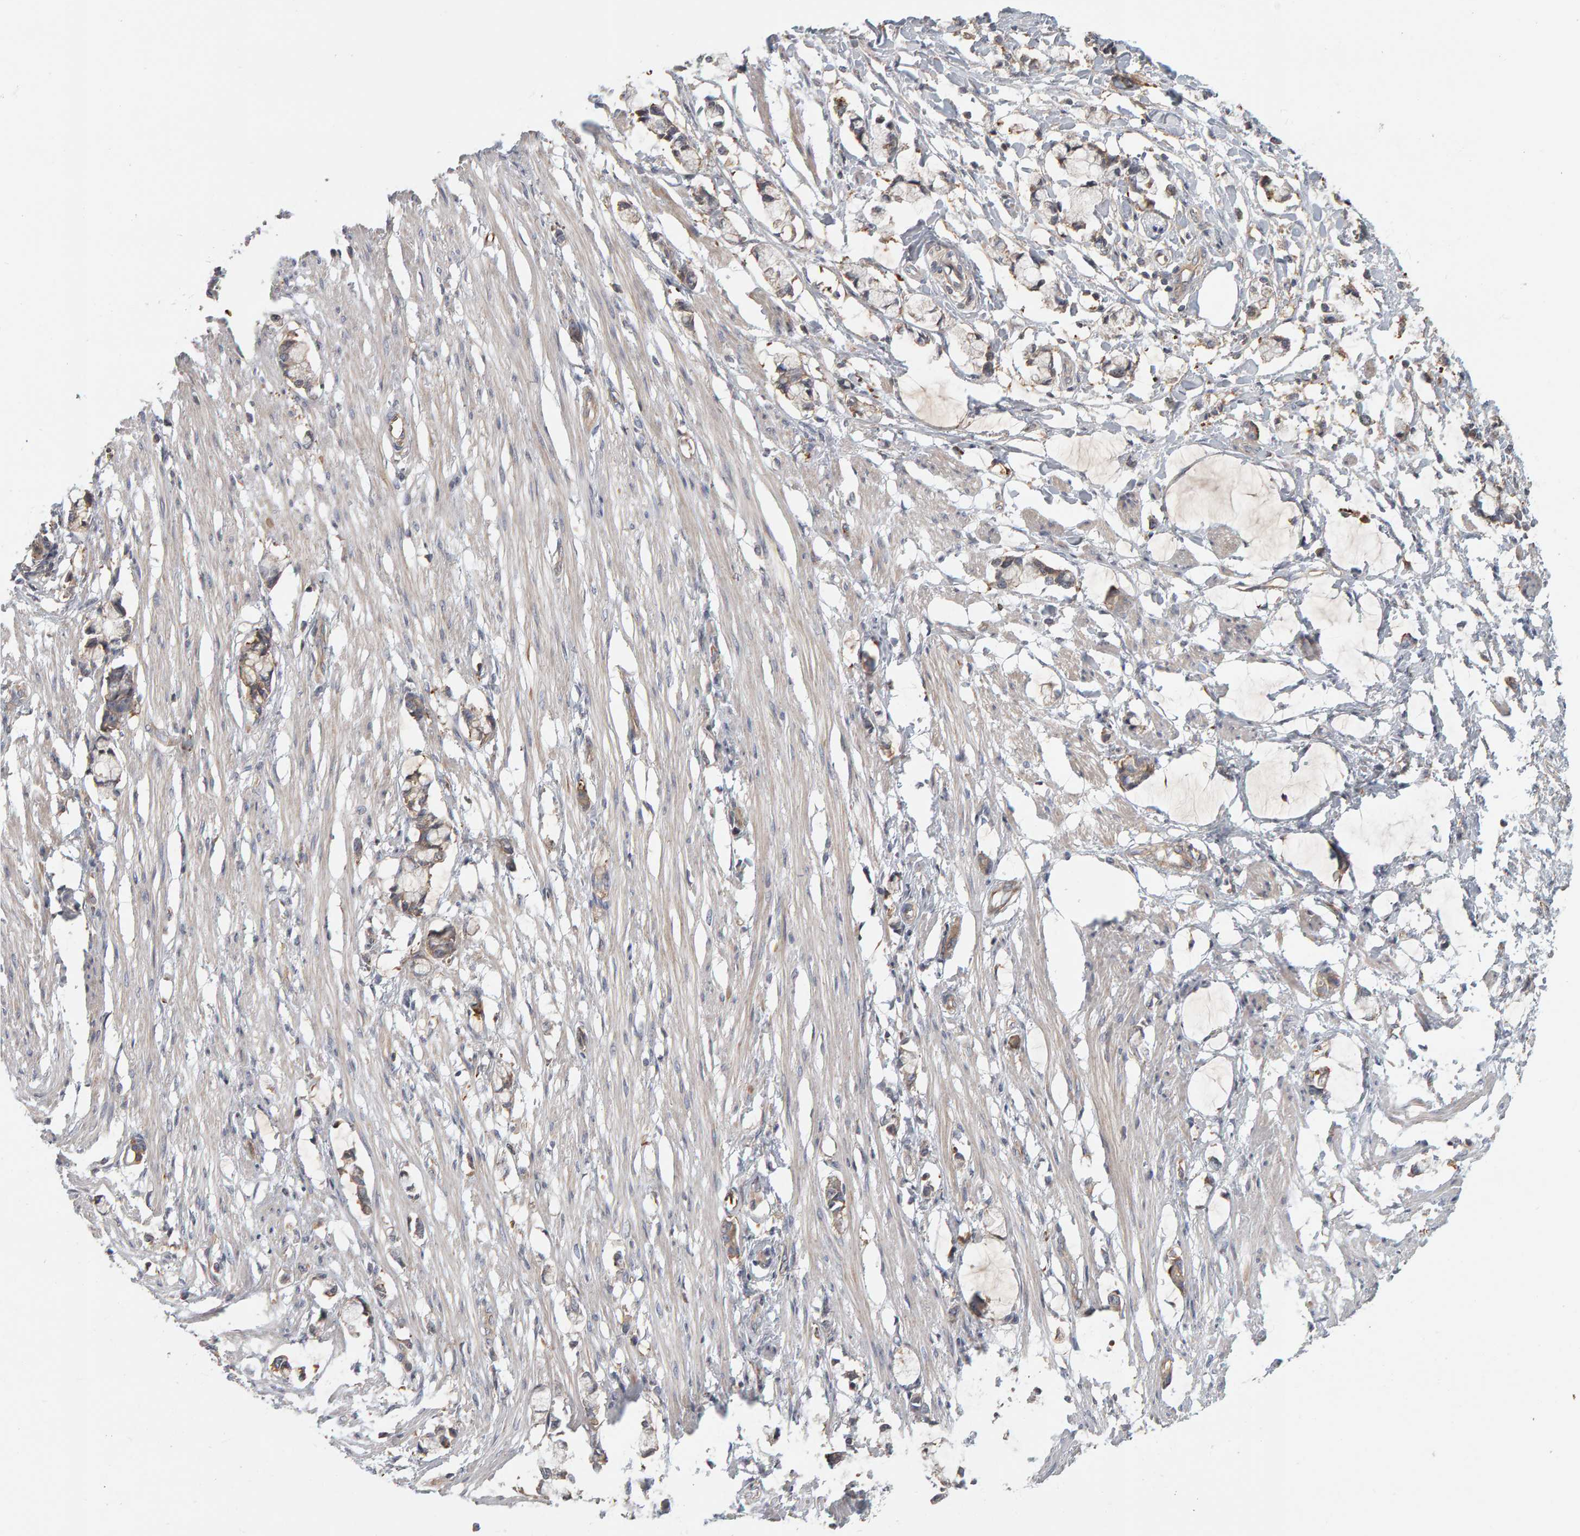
{"staining": {"intensity": "negative", "quantity": "none", "location": "none"}, "tissue": "smooth muscle", "cell_type": "Smooth muscle cells", "image_type": "normal", "snomed": [{"axis": "morphology", "description": "Normal tissue, NOS"}, {"axis": "morphology", "description": "Adenocarcinoma, NOS"}, {"axis": "topography", "description": "Smooth muscle"}, {"axis": "topography", "description": "Colon"}], "caption": "The image reveals no staining of smooth muscle cells in normal smooth muscle. (Stains: DAB (3,3'-diaminobenzidine) IHC with hematoxylin counter stain, Microscopy: brightfield microscopy at high magnification).", "gene": "C9orf72", "patient": {"sex": "male", "age": 14}}